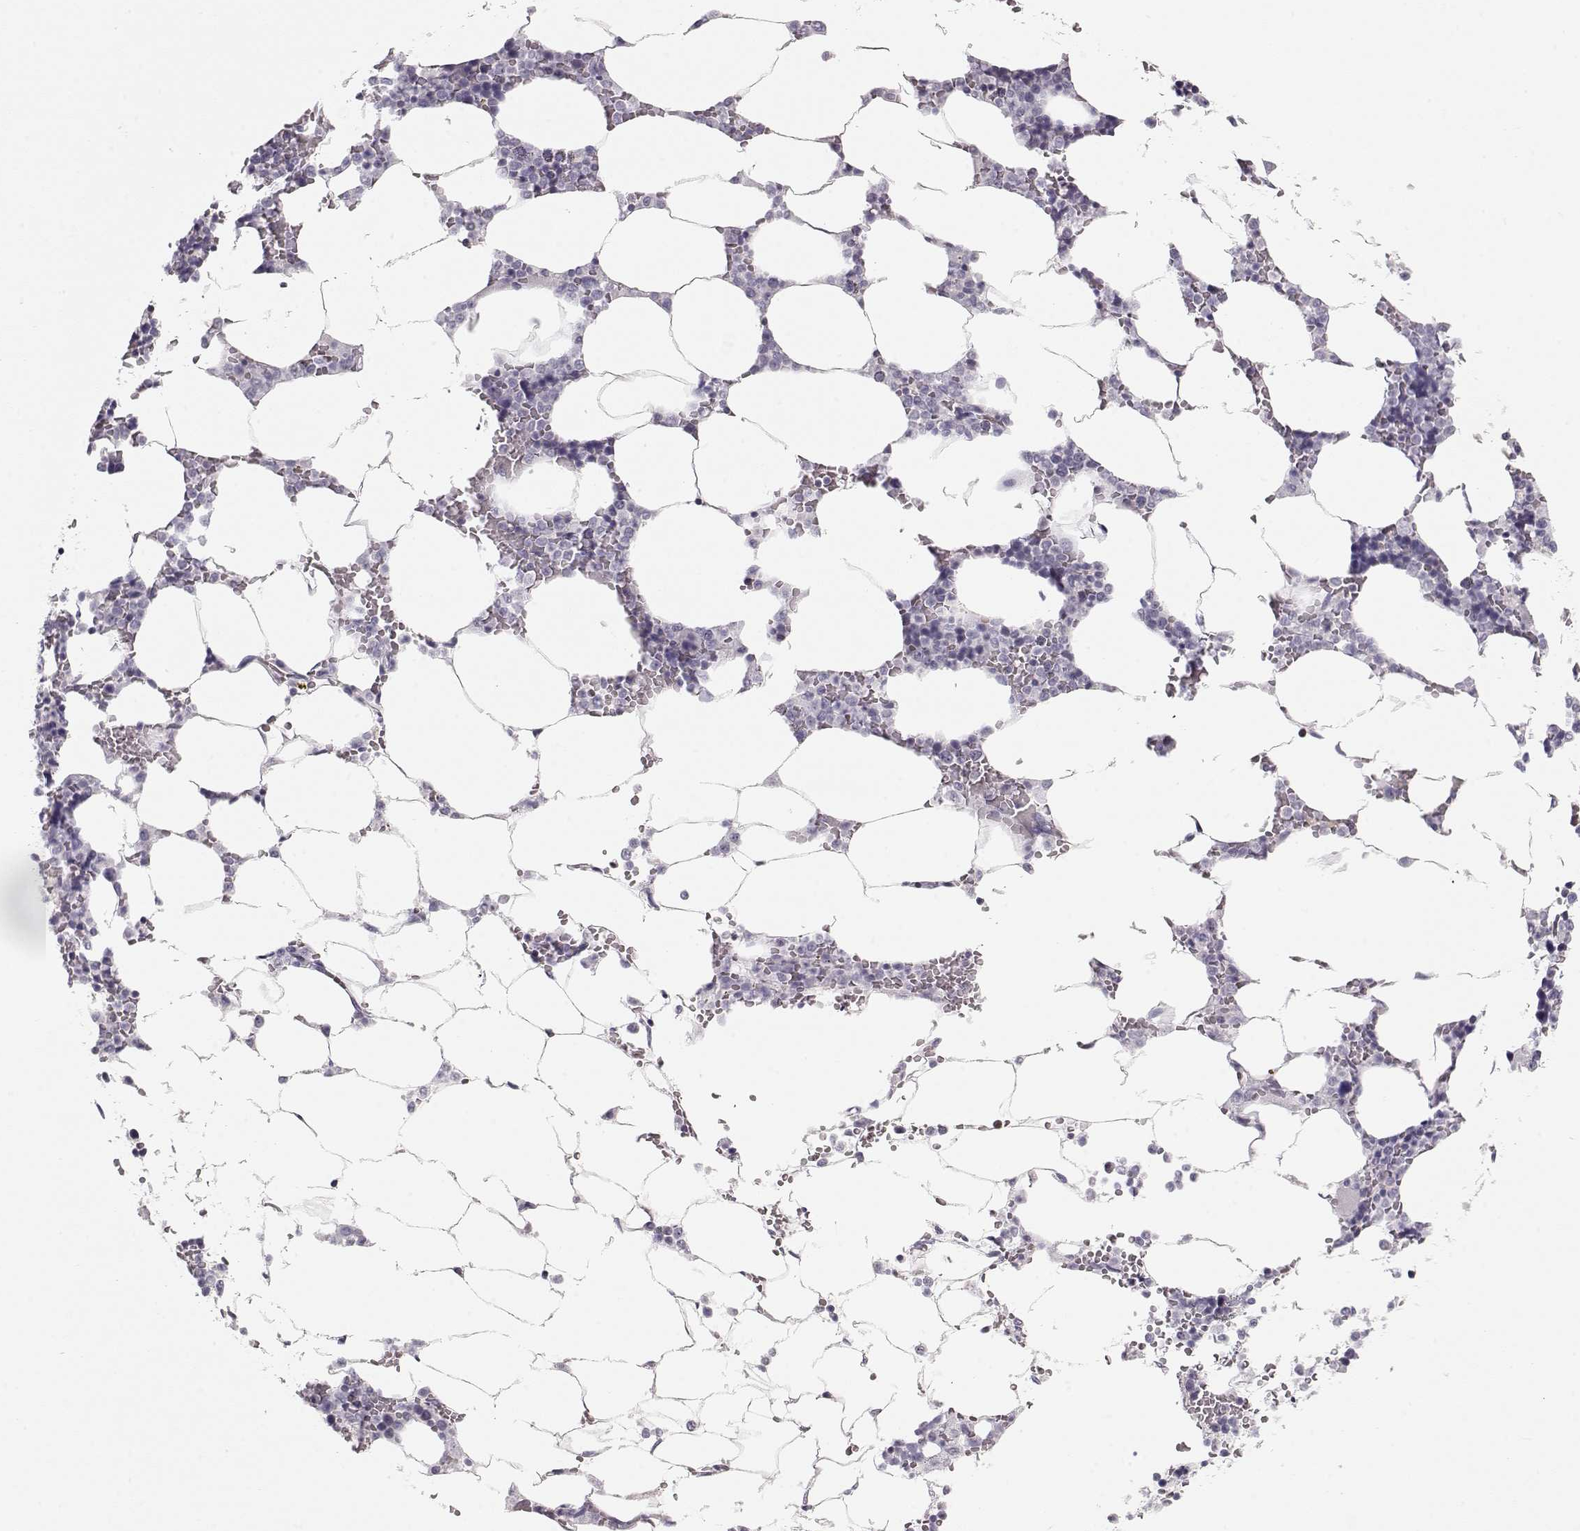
{"staining": {"intensity": "negative", "quantity": "none", "location": "none"}, "tissue": "bone marrow", "cell_type": "Hematopoietic cells", "image_type": "normal", "snomed": [{"axis": "morphology", "description": "Normal tissue, NOS"}, {"axis": "topography", "description": "Bone marrow"}], "caption": "This is an immunohistochemistry histopathology image of benign bone marrow. There is no expression in hematopoietic cells.", "gene": "FAM205A", "patient": {"sex": "male", "age": 63}}